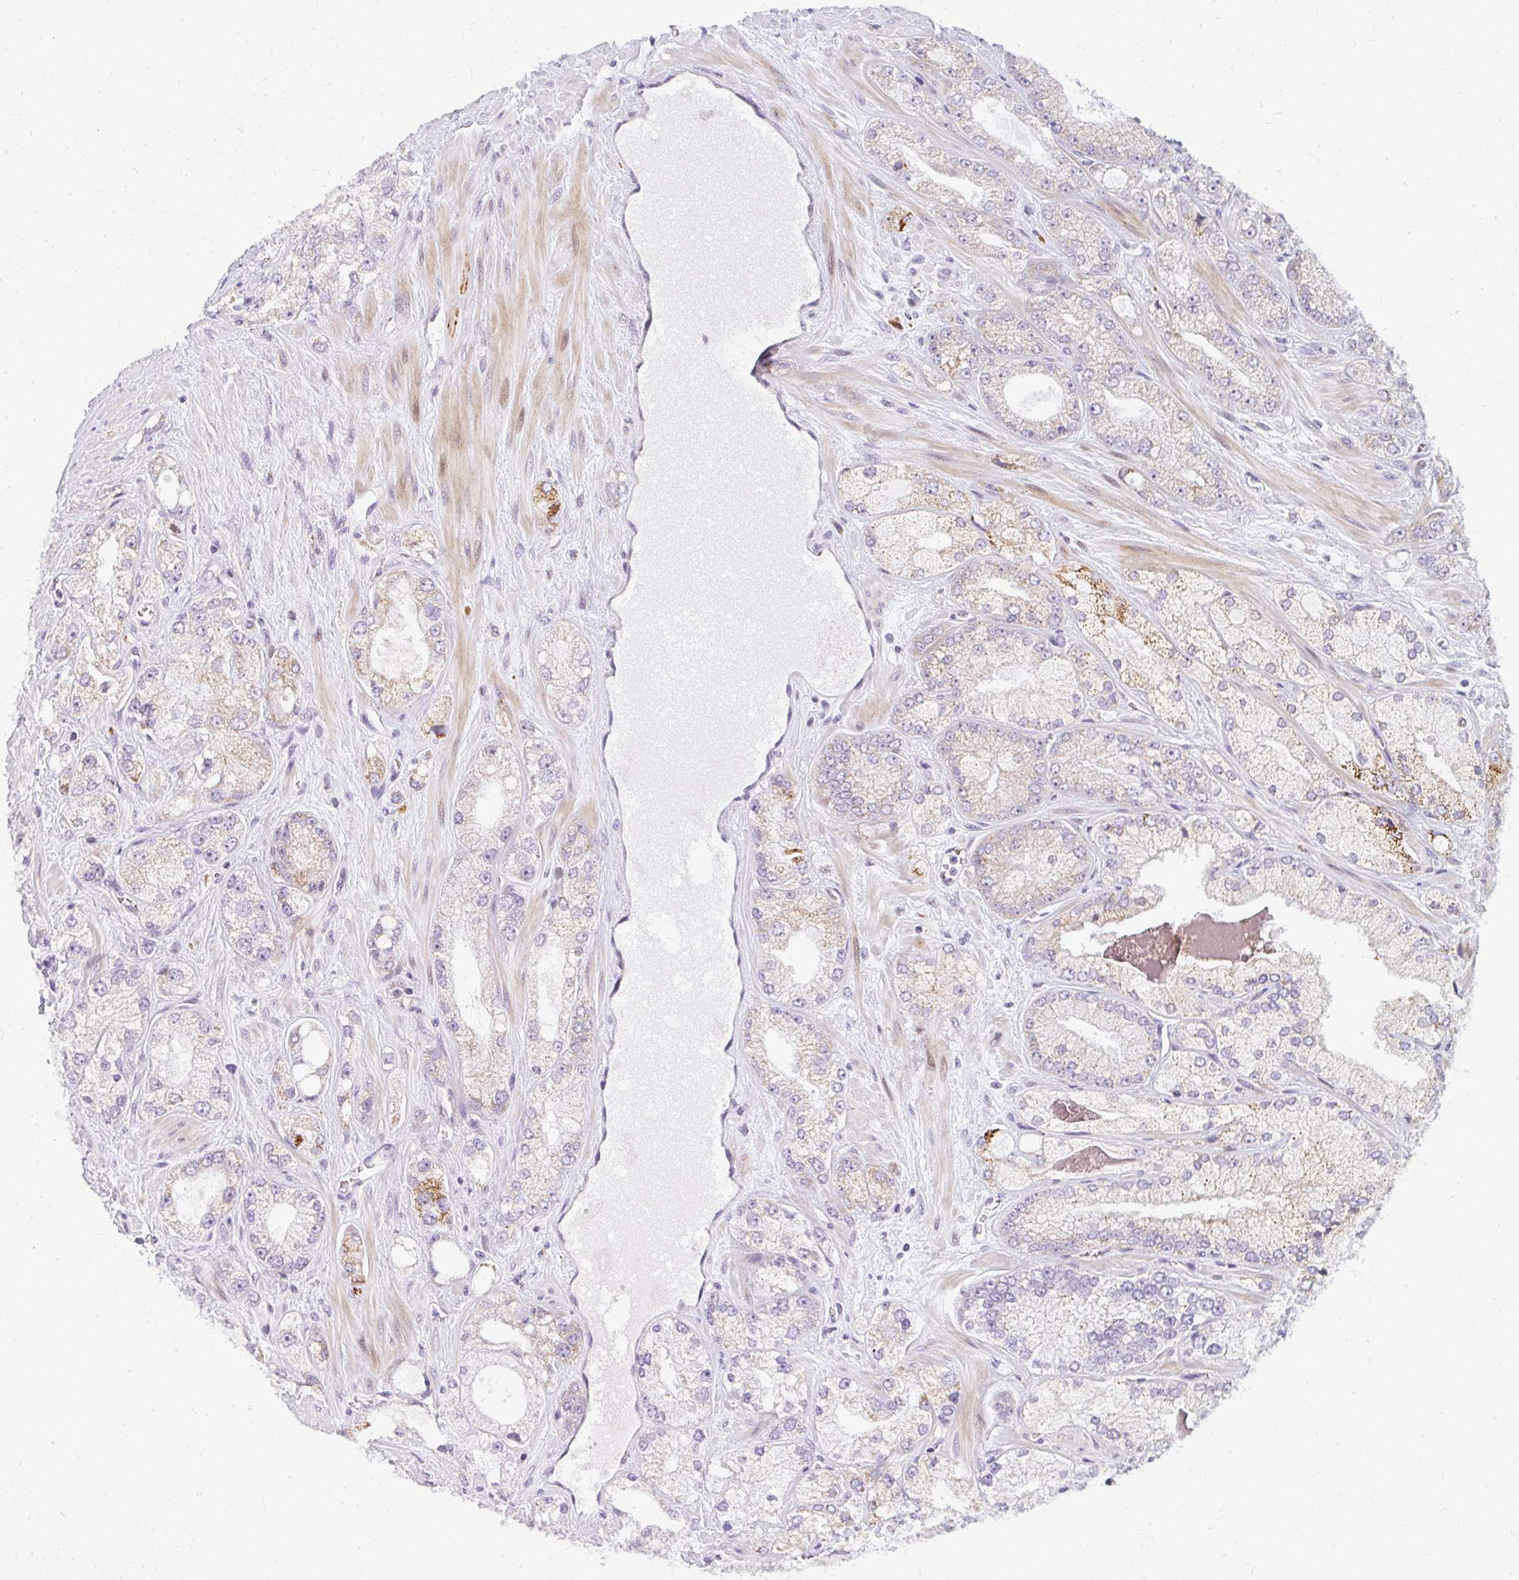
{"staining": {"intensity": "moderate", "quantity": "<25%", "location": "cytoplasmic/membranous"}, "tissue": "prostate cancer", "cell_type": "Tumor cells", "image_type": "cancer", "snomed": [{"axis": "morphology", "description": "Normal tissue, NOS"}, {"axis": "morphology", "description": "Adenocarcinoma, High grade"}, {"axis": "topography", "description": "Prostate"}, {"axis": "topography", "description": "Peripheral nerve tissue"}], "caption": "Immunohistochemistry (IHC) (DAB (3,3'-diaminobenzidine)) staining of human prostate adenocarcinoma (high-grade) displays moderate cytoplasmic/membranous protein expression in about <25% of tumor cells. Ihc stains the protein in brown and the nuclei are stained blue.", "gene": "PLA2G5", "patient": {"sex": "male", "age": 68}}